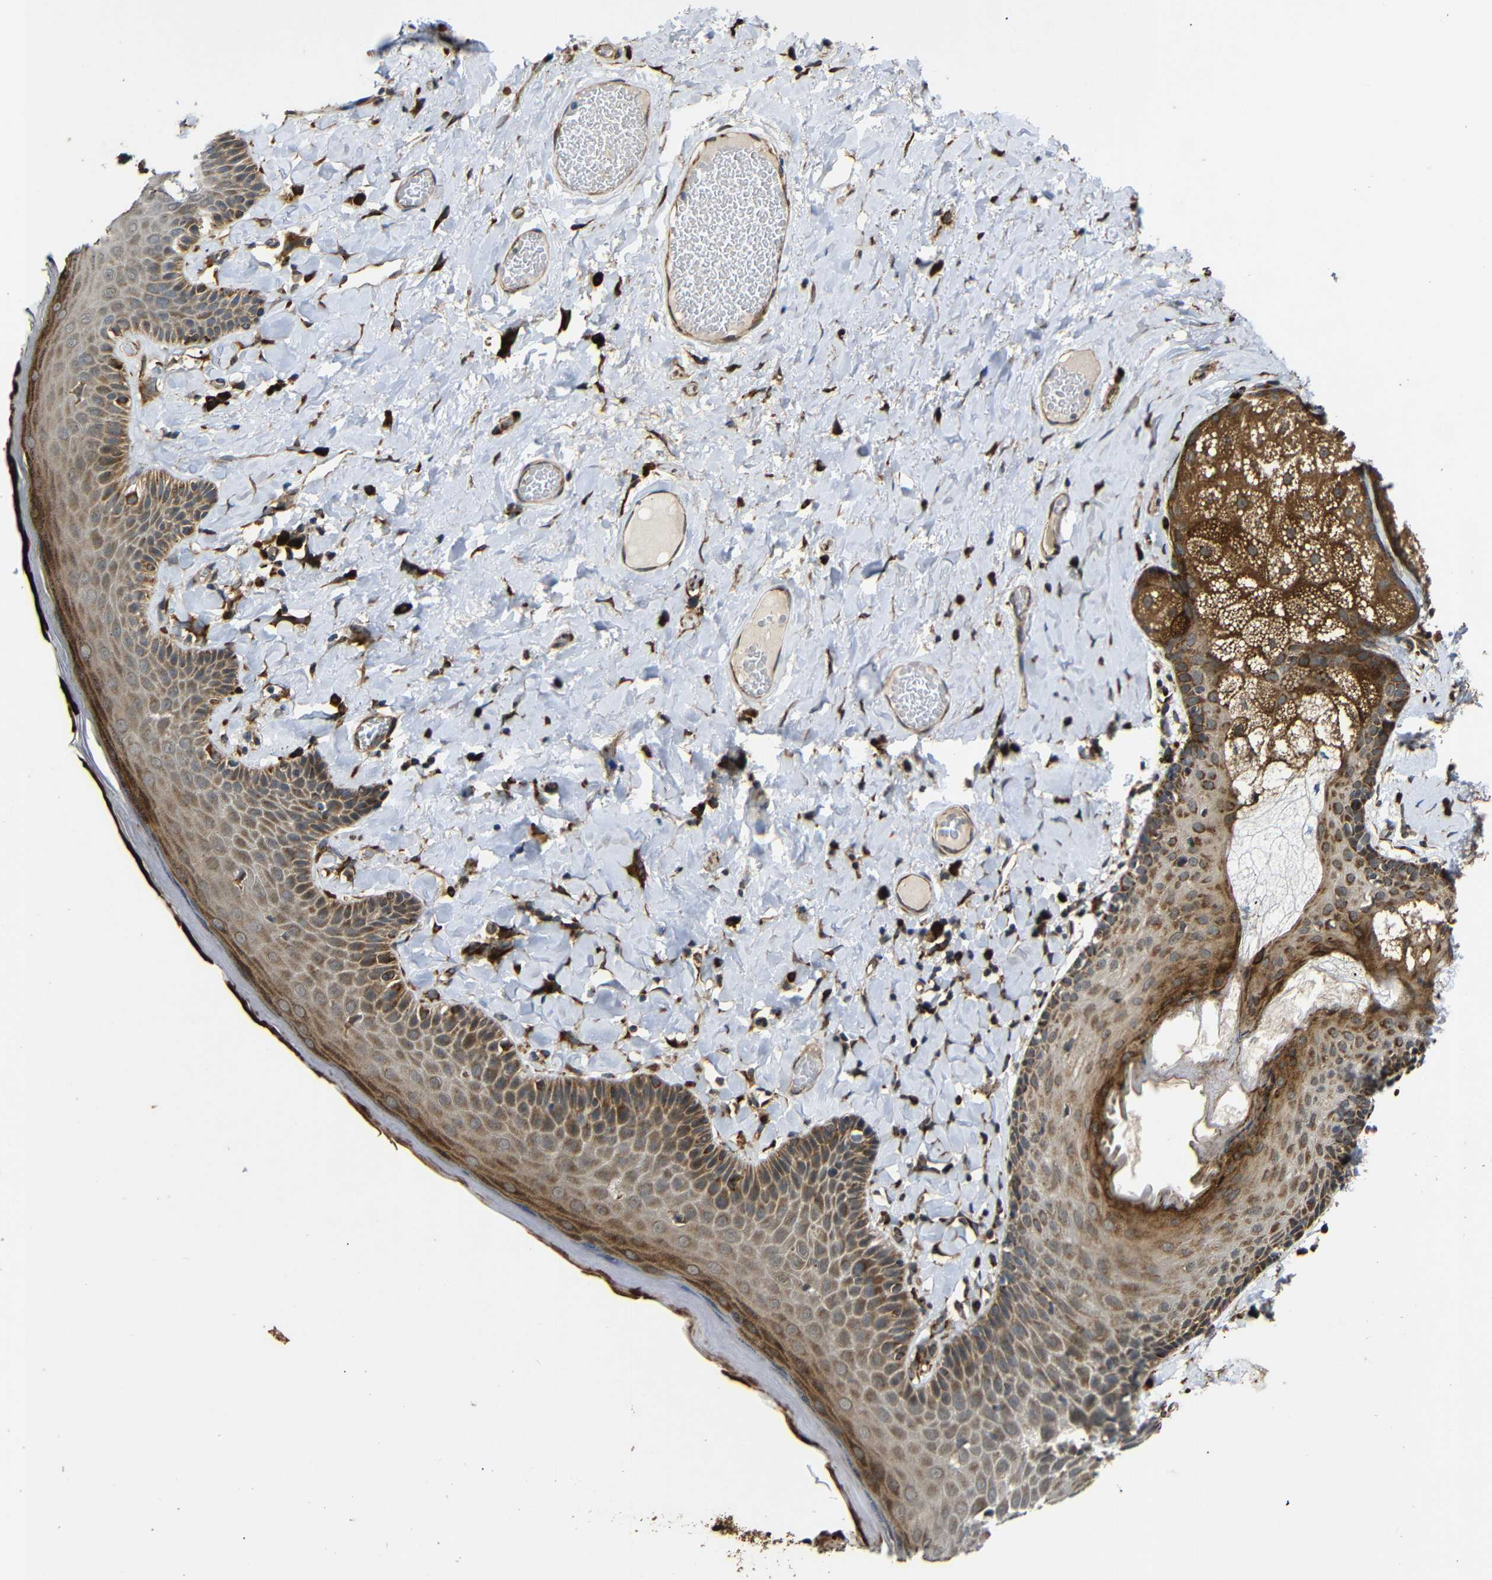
{"staining": {"intensity": "moderate", "quantity": ">75%", "location": "cytoplasmic/membranous"}, "tissue": "skin", "cell_type": "Epidermal cells", "image_type": "normal", "snomed": [{"axis": "morphology", "description": "Normal tissue, NOS"}, {"axis": "topography", "description": "Anal"}], "caption": "Protein expression analysis of unremarkable skin demonstrates moderate cytoplasmic/membranous positivity in about >75% of epidermal cells.", "gene": "KANK4", "patient": {"sex": "male", "age": 69}}